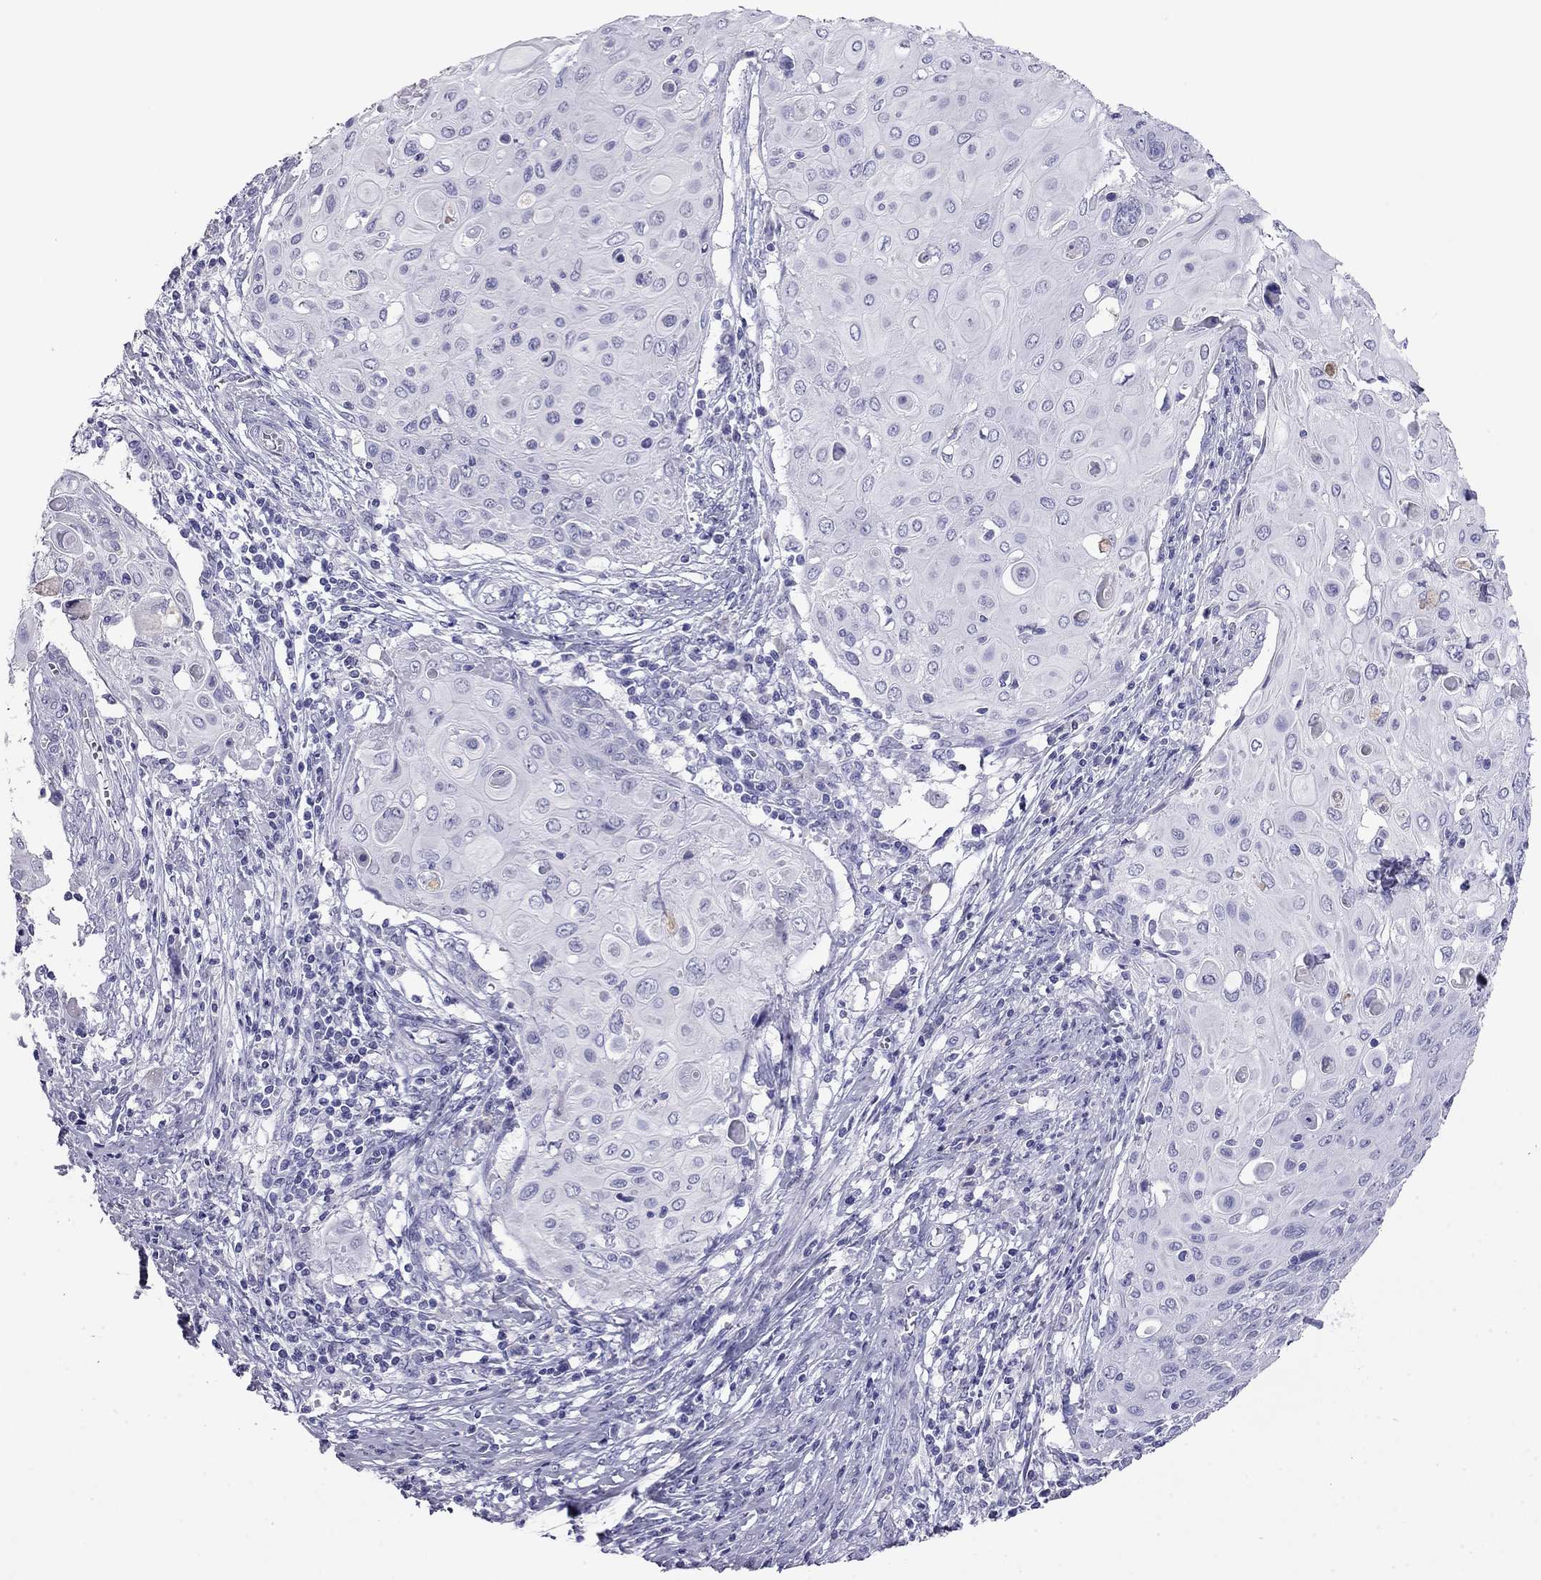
{"staining": {"intensity": "negative", "quantity": "none", "location": "none"}, "tissue": "cervical cancer", "cell_type": "Tumor cells", "image_type": "cancer", "snomed": [{"axis": "morphology", "description": "Squamous cell carcinoma, NOS"}, {"axis": "topography", "description": "Cervix"}], "caption": "Histopathology image shows no significant protein expression in tumor cells of cervical cancer.", "gene": "ODF4", "patient": {"sex": "female", "age": 39}}